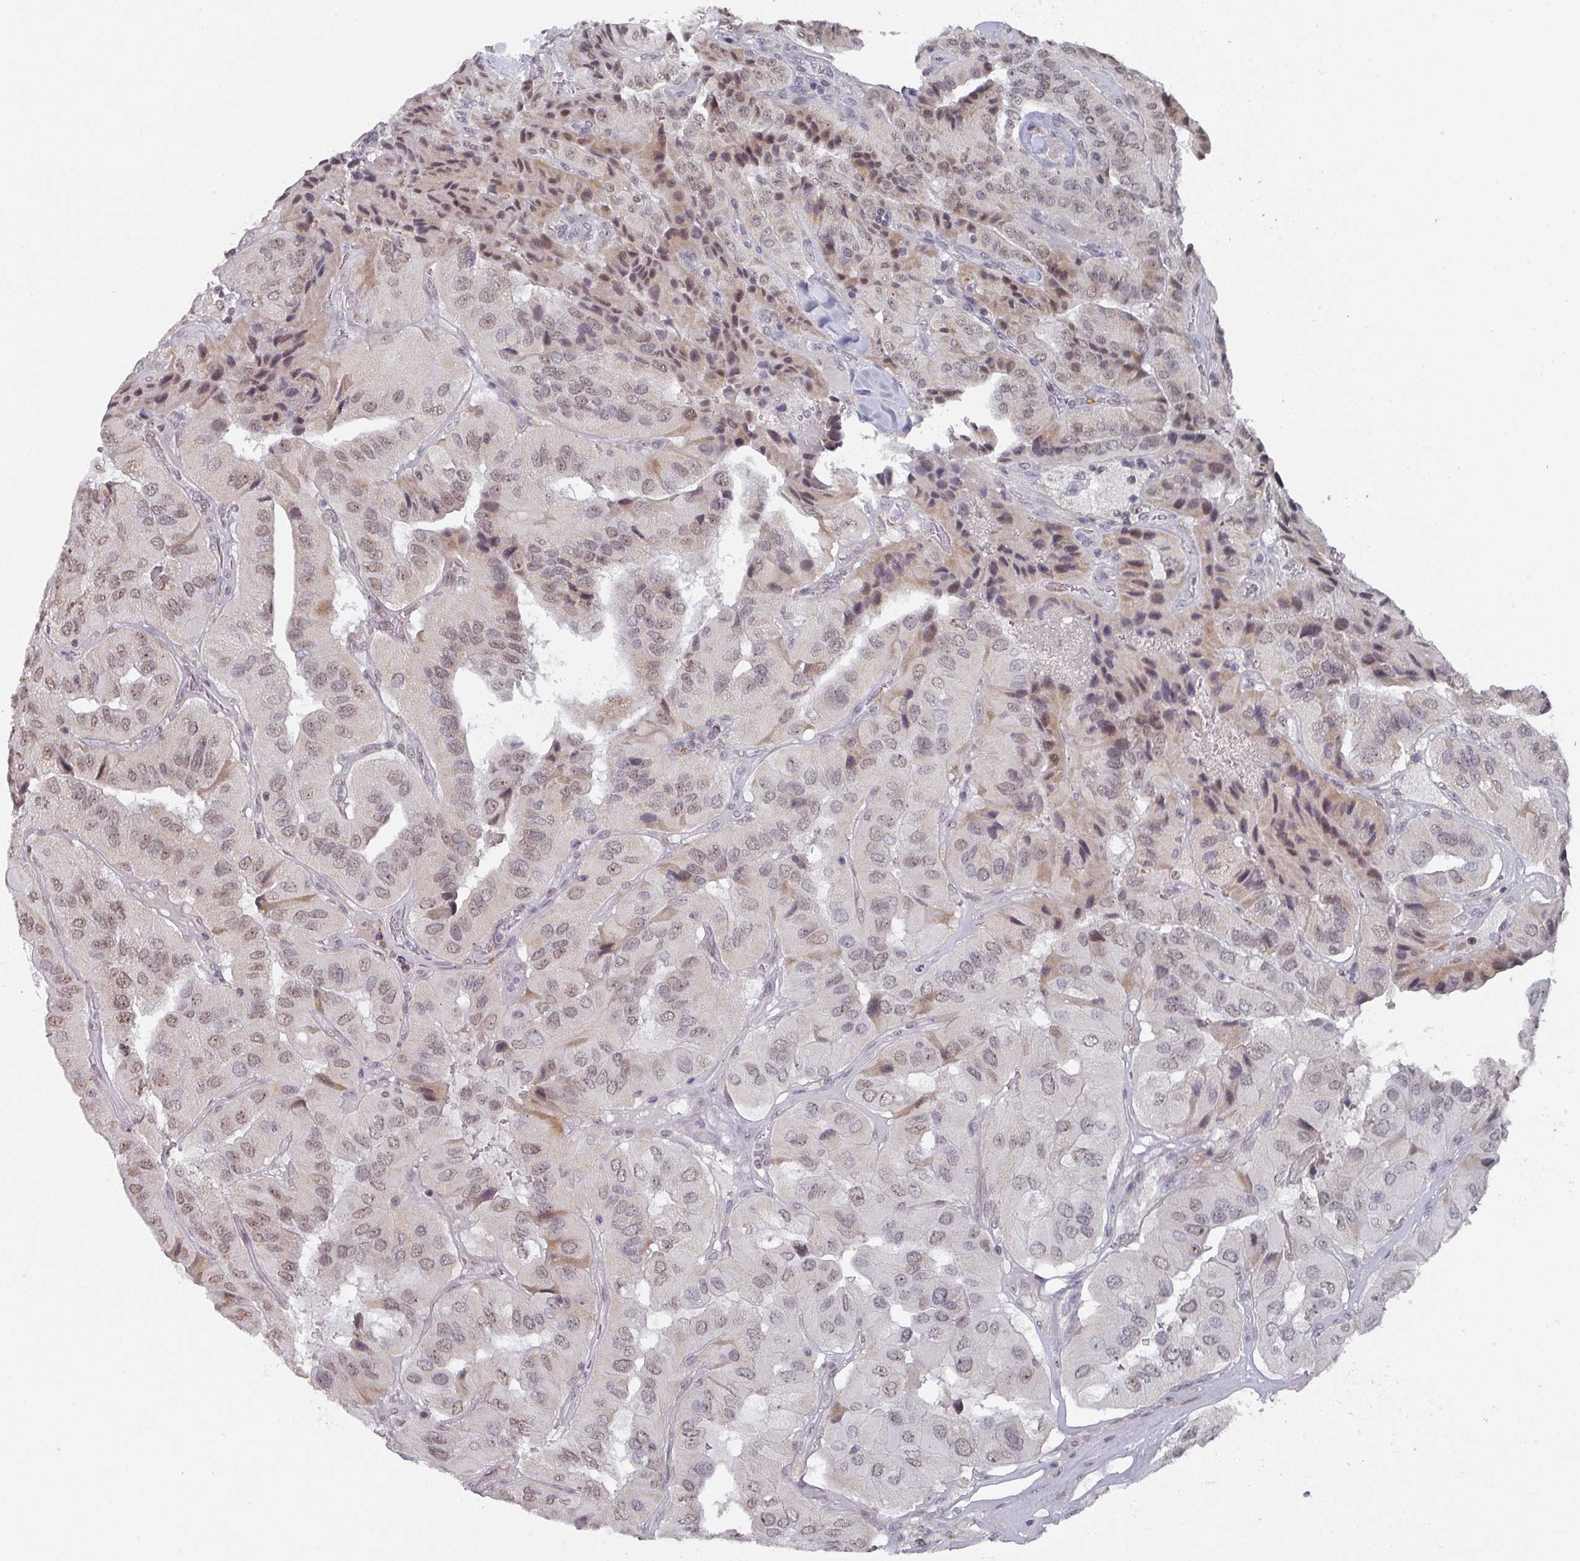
{"staining": {"intensity": "weak", "quantity": "25%-75%", "location": "cytoplasmic/membranous,nuclear"}, "tissue": "thyroid cancer", "cell_type": "Tumor cells", "image_type": "cancer", "snomed": [{"axis": "morphology", "description": "Normal tissue, NOS"}, {"axis": "morphology", "description": "Papillary adenocarcinoma, NOS"}, {"axis": "topography", "description": "Thyroid gland"}], "caption": "A photomicrograph of human papillary adenocarcinoma (thyroid) stained for a protein reveals weak cytoplasmic/membranous and nuclear brown staining in tumor cells.", "gene": "ZNF654", "patient": {"sex": "female", "age": 59}}